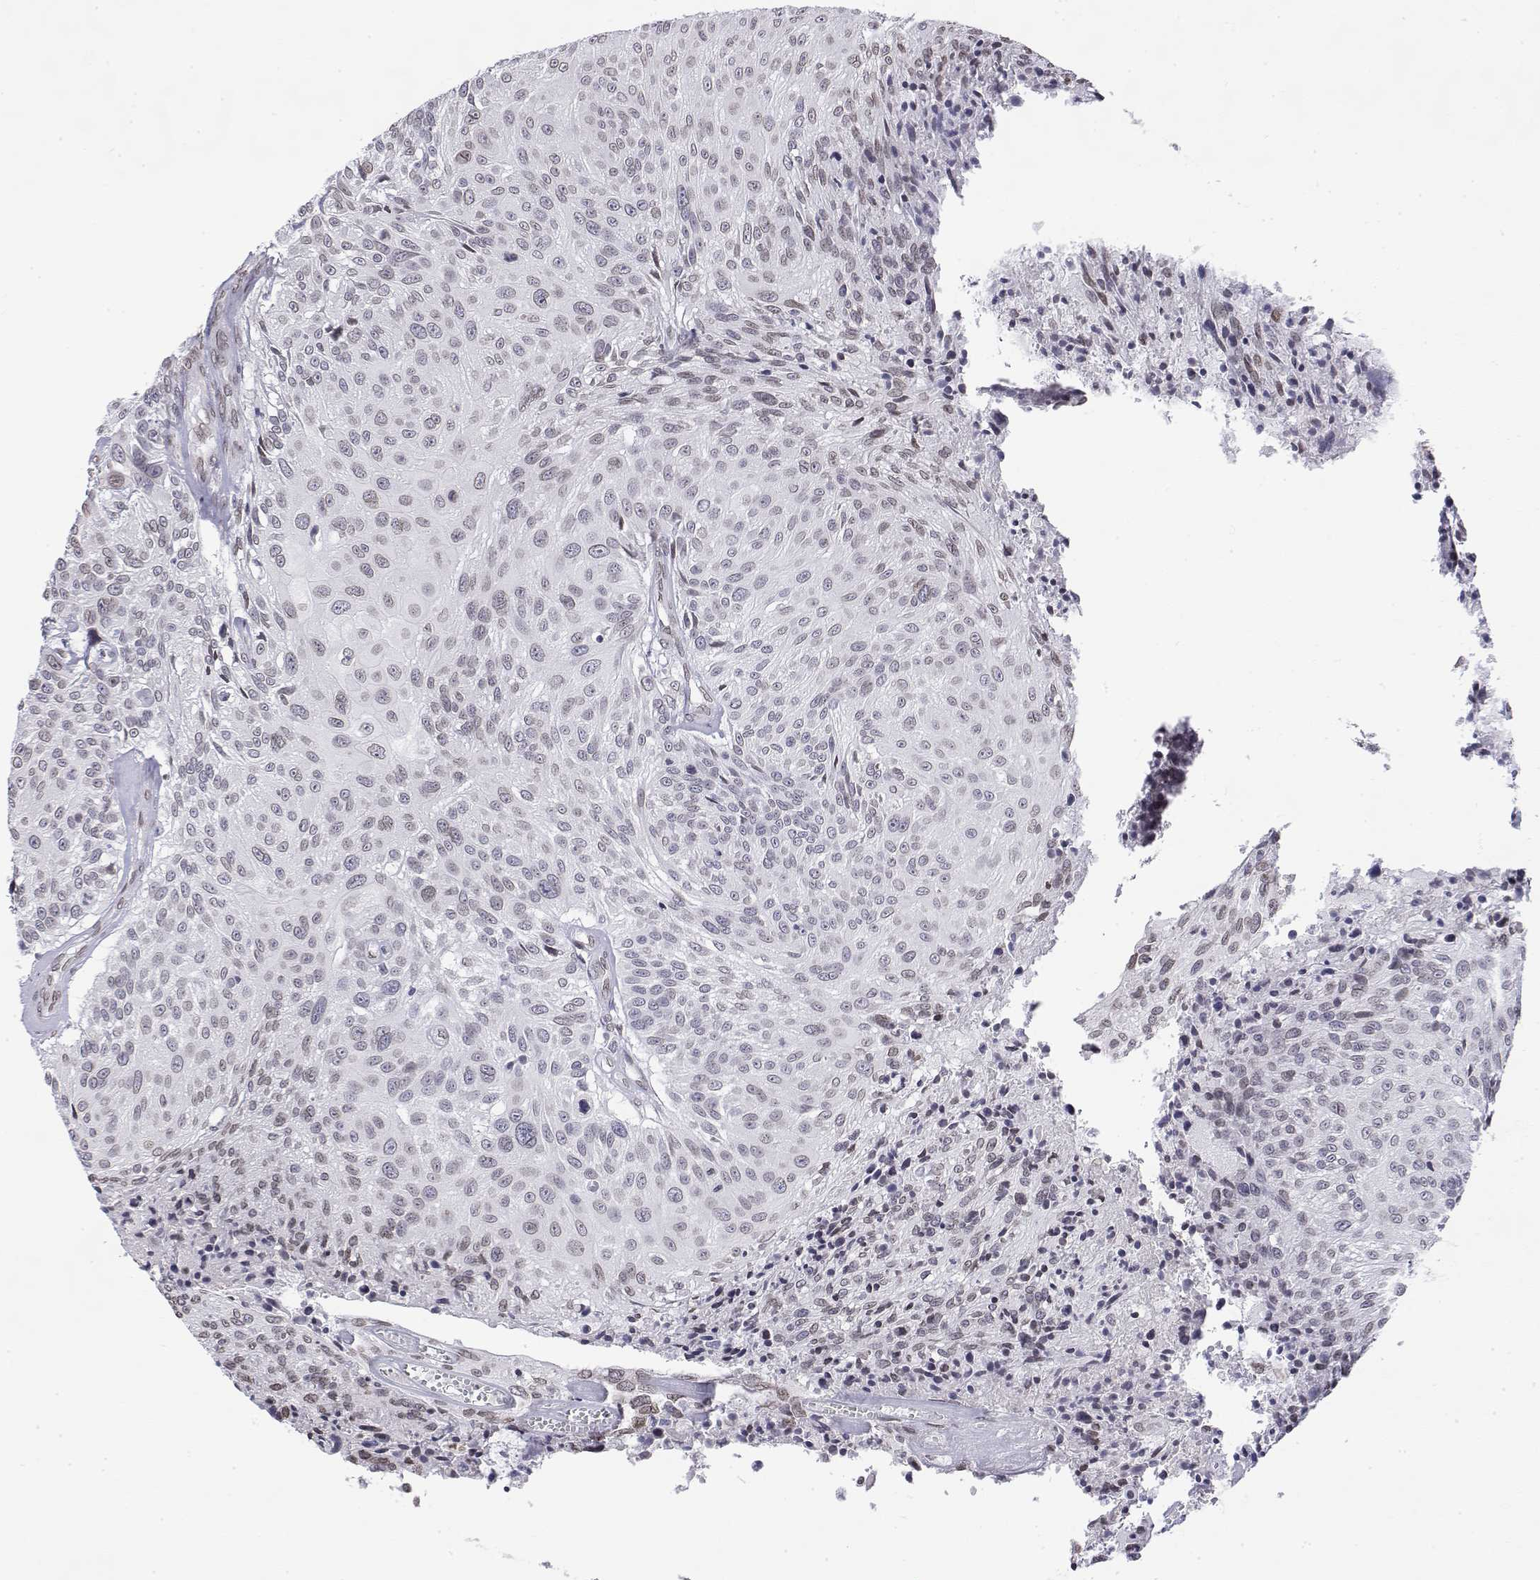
{"staining": {"intensity": "weak", "quantity": "<25%", "location": "cytoplasmic/membranous,nuclear"}, "tissue": "urothelial cancer", "cell_type": "Tumor cells", "image_type": "cancer", "snomed": [{"axis": "morphology", "description": "Urothelial carcinoma, NOS"}, {"axis": "topography", "description": "Urinary bladder"}], "caption": "High power microscopy histopathology image of an immunohistochemistry (IHC) photomicrograph of urothelial cancer, revealing no significant expression in tumor cells.", "gene": "ZNF532", "patient": {"sex": "male", "age": 55}}